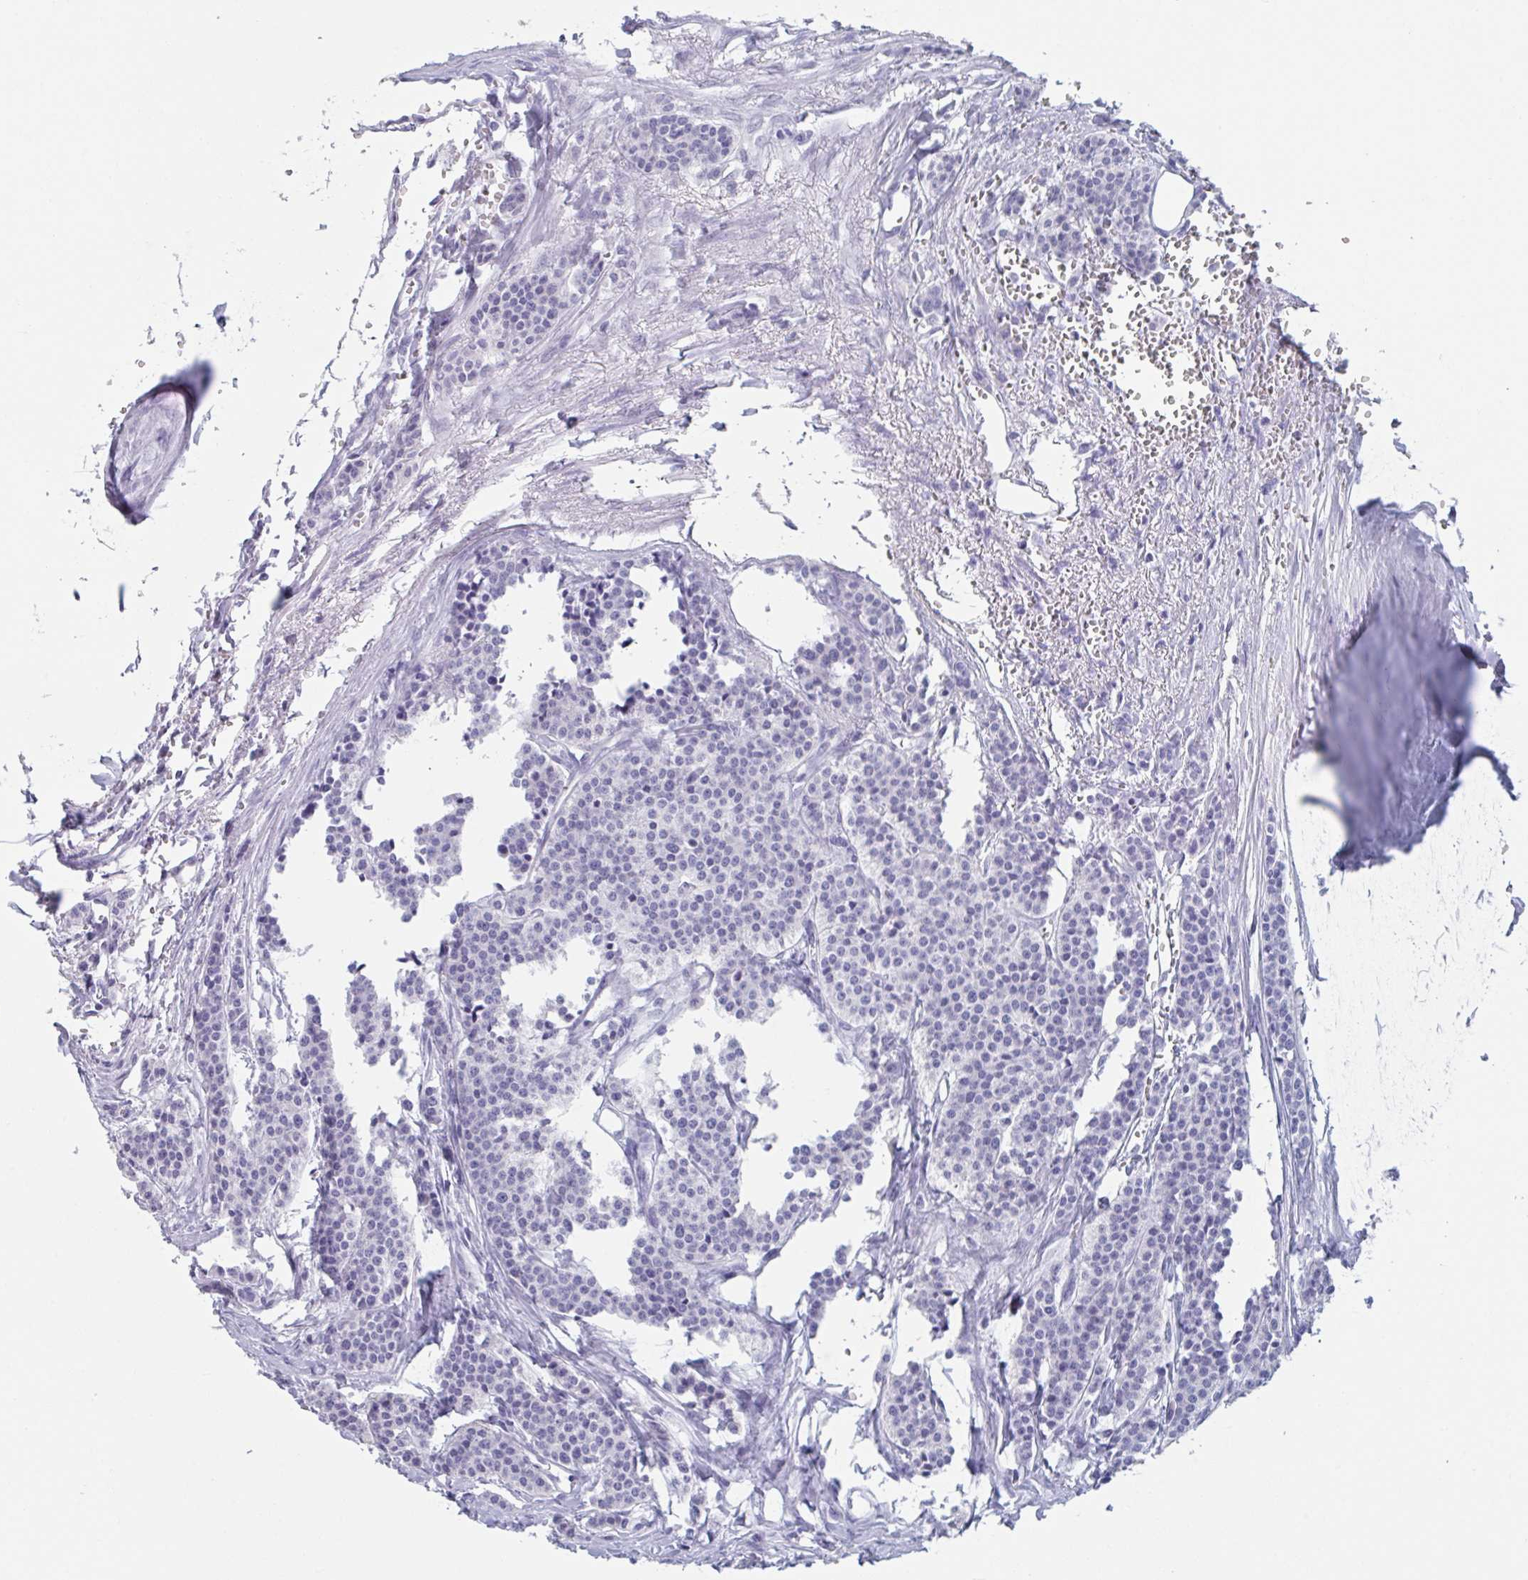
{"staining": {"intensity": "negative", "quantity": "none", "location": "none"}, "tissue": "carcinoid", "cell_type": "Tumor cells", "image_type": "cancer", "snomed": [{"axis": "morphology", "description": "Carcinoid, malignant, NOS"}, {"axis": "topography", "description": "Small intestine"}], "caption": "Immunohistochemistry of human malignant carcinoid reveals no staining in tumor cells.", "gene": "HSD11B2", "patient": {"sex": "male", "age": 63}}